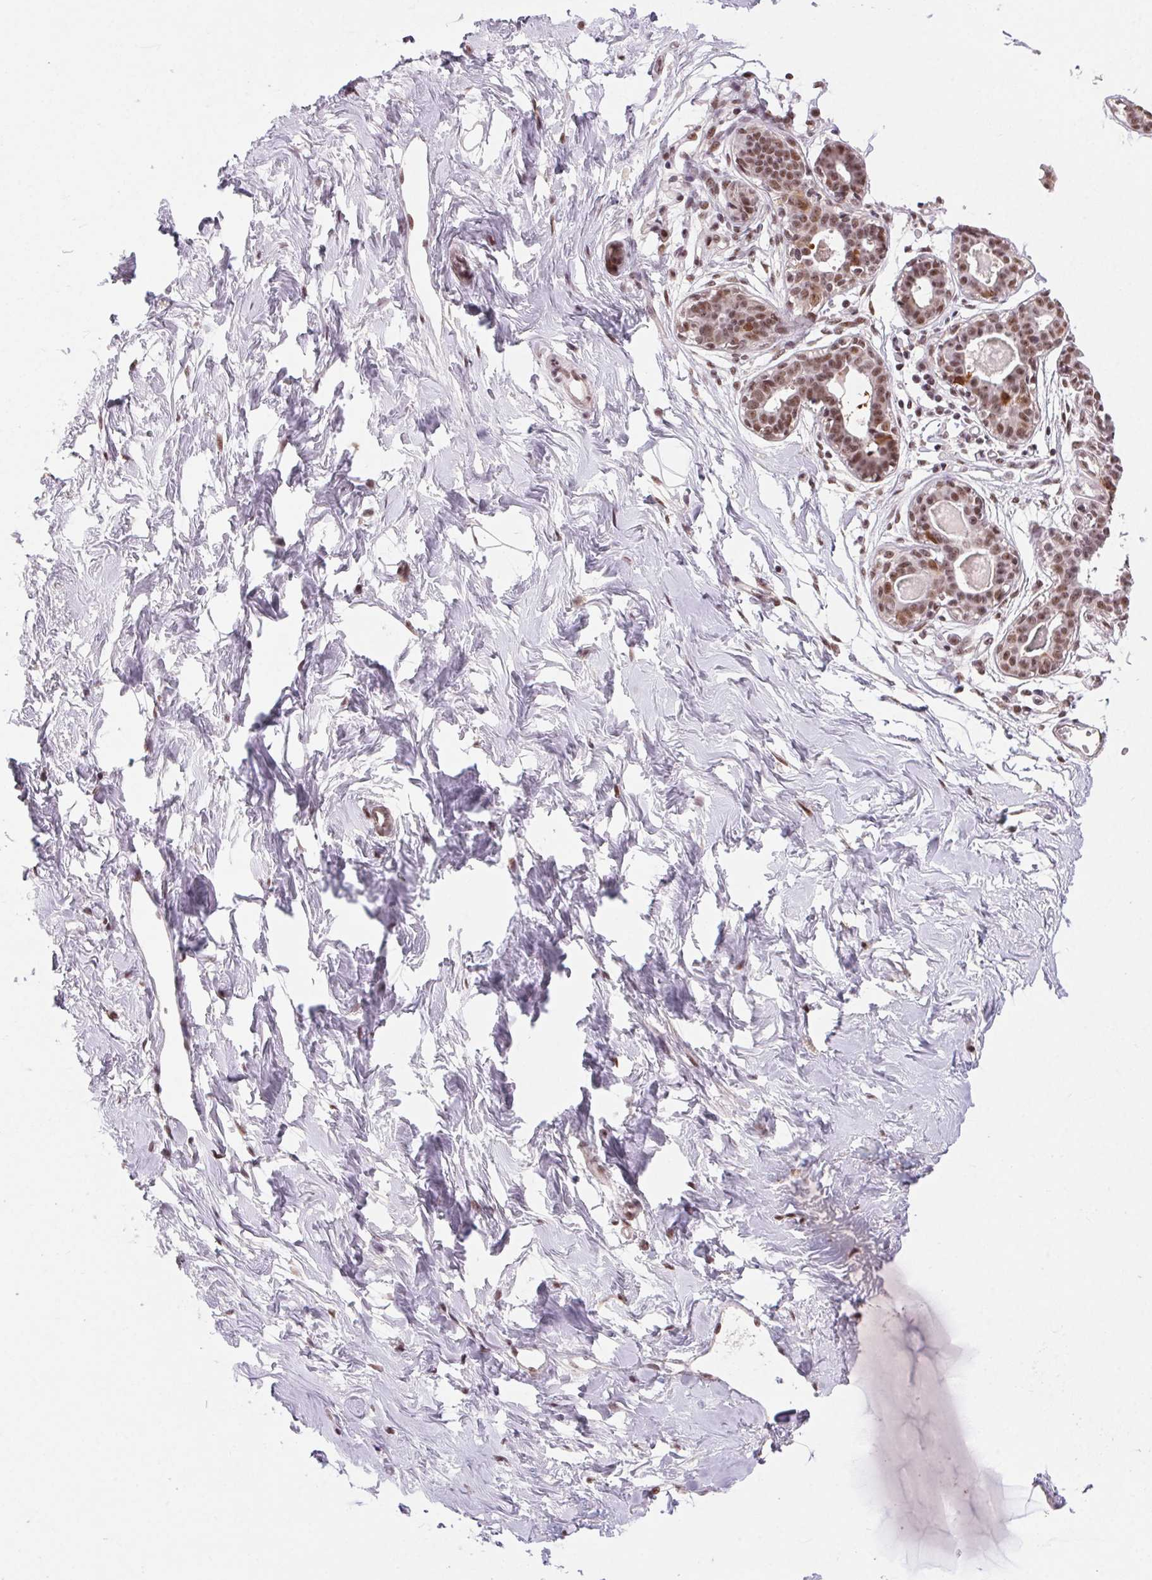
{"staining": {"intensity": "moderate", "quantity": "25%-75%", "location": "nuclear"}, "tissue": "breast", "cell_type": "Adipocytes", "image_type": "normal", "snomed": [{"axis": "morphology", "description": "Normal tissue, NOS"}, {"axis": "topography", "description": "Breast"}], "caption": "This image exhibits immunohistochemistry (IHC) staining of normal human breast, with medium moderate nuclear expression in about 25%-75% of adipocytes.", "gene": "CD2BP2", "patient": {"sex": "female", "age": 45}}